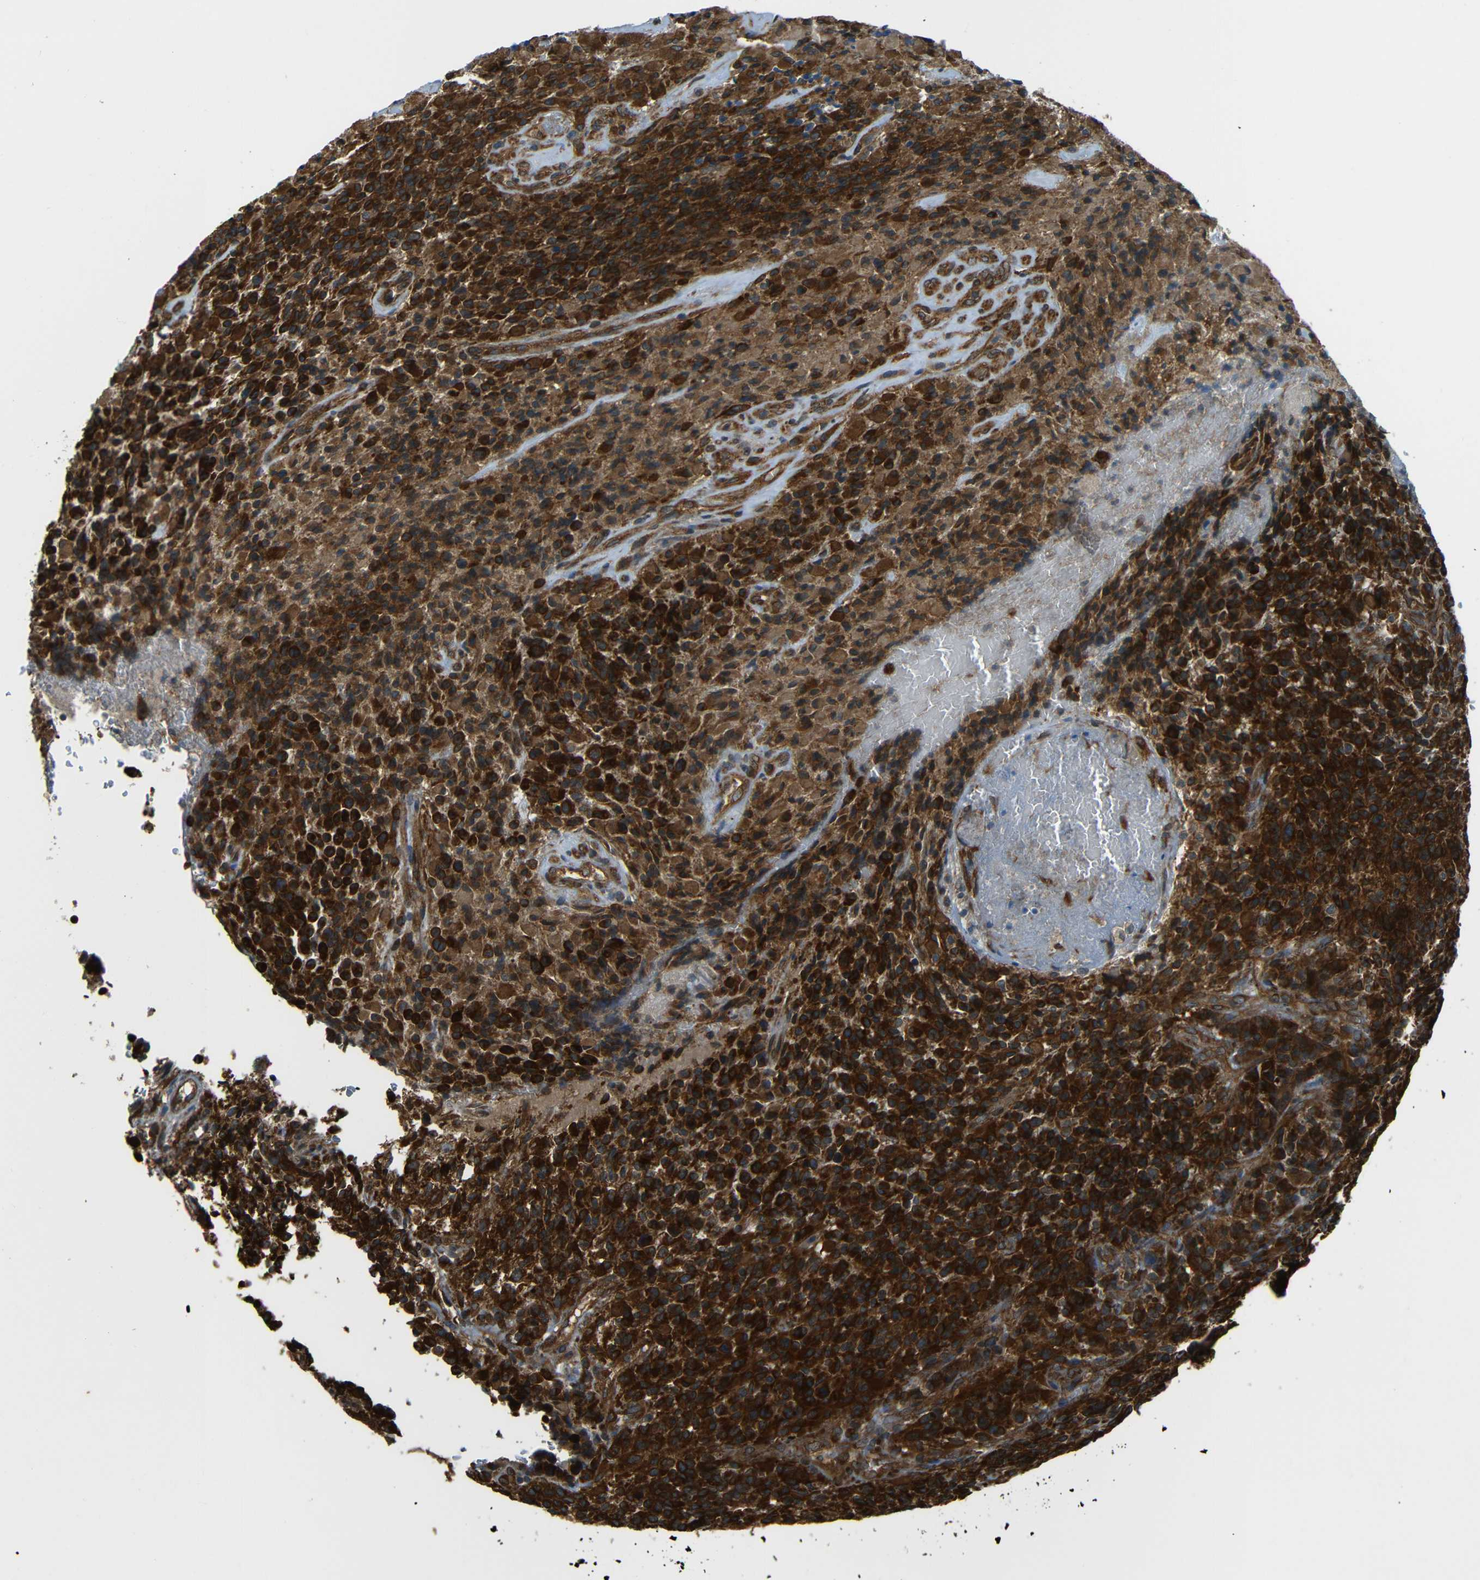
{"staining": {"intensity": "strong", "quantity": ">75%", "location": "cytoplasmic/membranous"}, "tissue": "glioma", "cell_type": "Tumor cells", "image_type": "cancer", "snomed": [{"axis": "morphology", "description": "Glioma, malignant, High grade"}, {"axis": "topography", "description": "Brain"}], "caption": "Protein analysis of glioma tissue reveals strong cytoplasmic/membranous staining in approximately >75% of tumor cells.", "gene": "VAPB", "patient": {"sex": "male", "age": 71}}